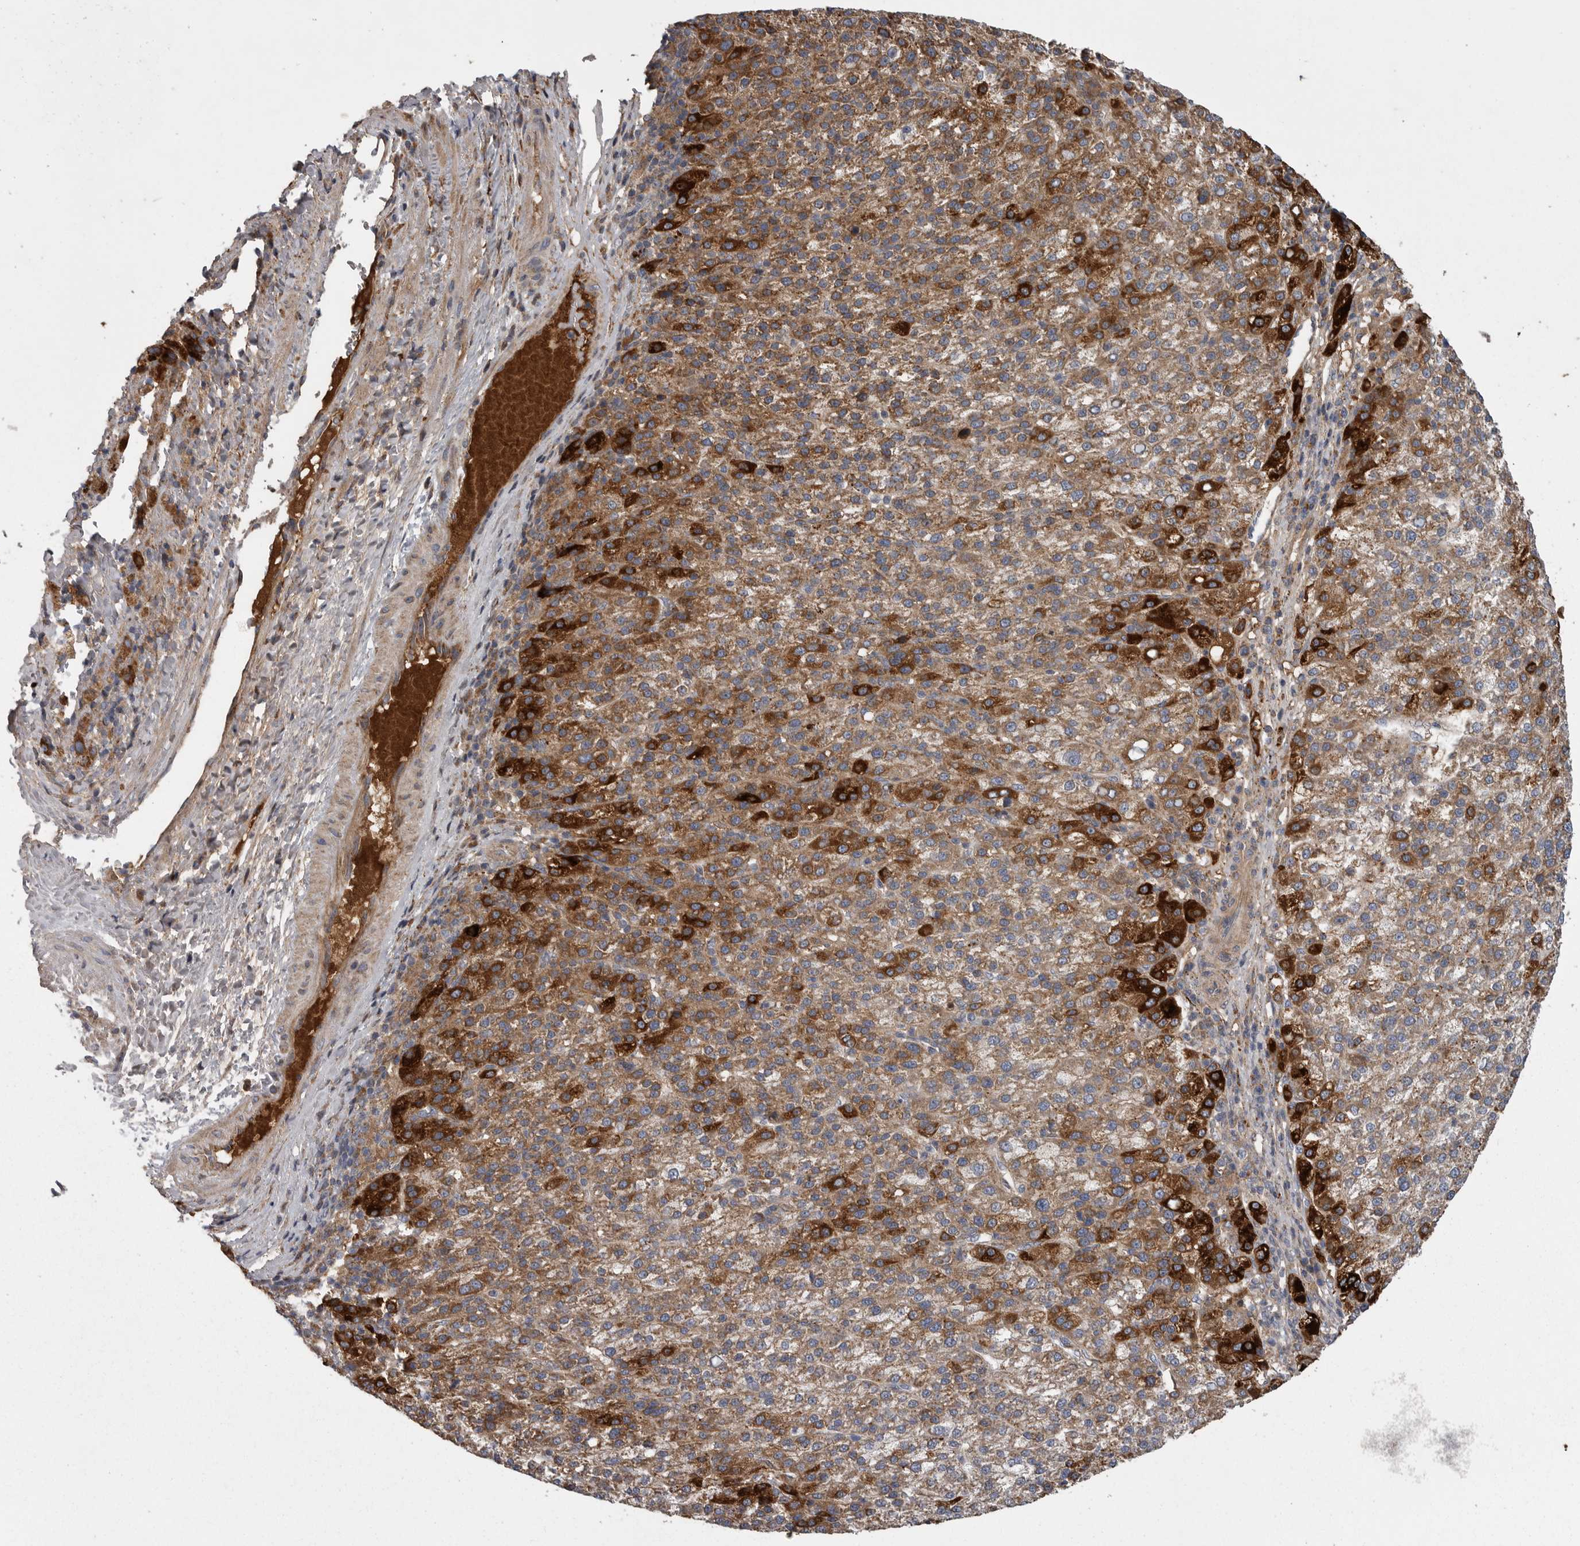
{"staining": {"intensity": "strong", "quantity": ">75%", "location": "cytoplasmic/membranous"}, "tissue": "liver cancer", "cell_type": "Tumor cells", "image_type": "cancer", "snomed": [{"axis": "morphology", "description": "Carcinoma, Hepatocellular, NOS"}, {"axis": "topography", "description": "Liver"}], "caption": "The photomicrograph exhibits a brown stain indicating the presence of a protein in the cytoplasmic/membranous of tumor cells in liver hepatocellular carcinoma.", "gene": "CRP", "patient": {"sex": "female", "age": 58}}